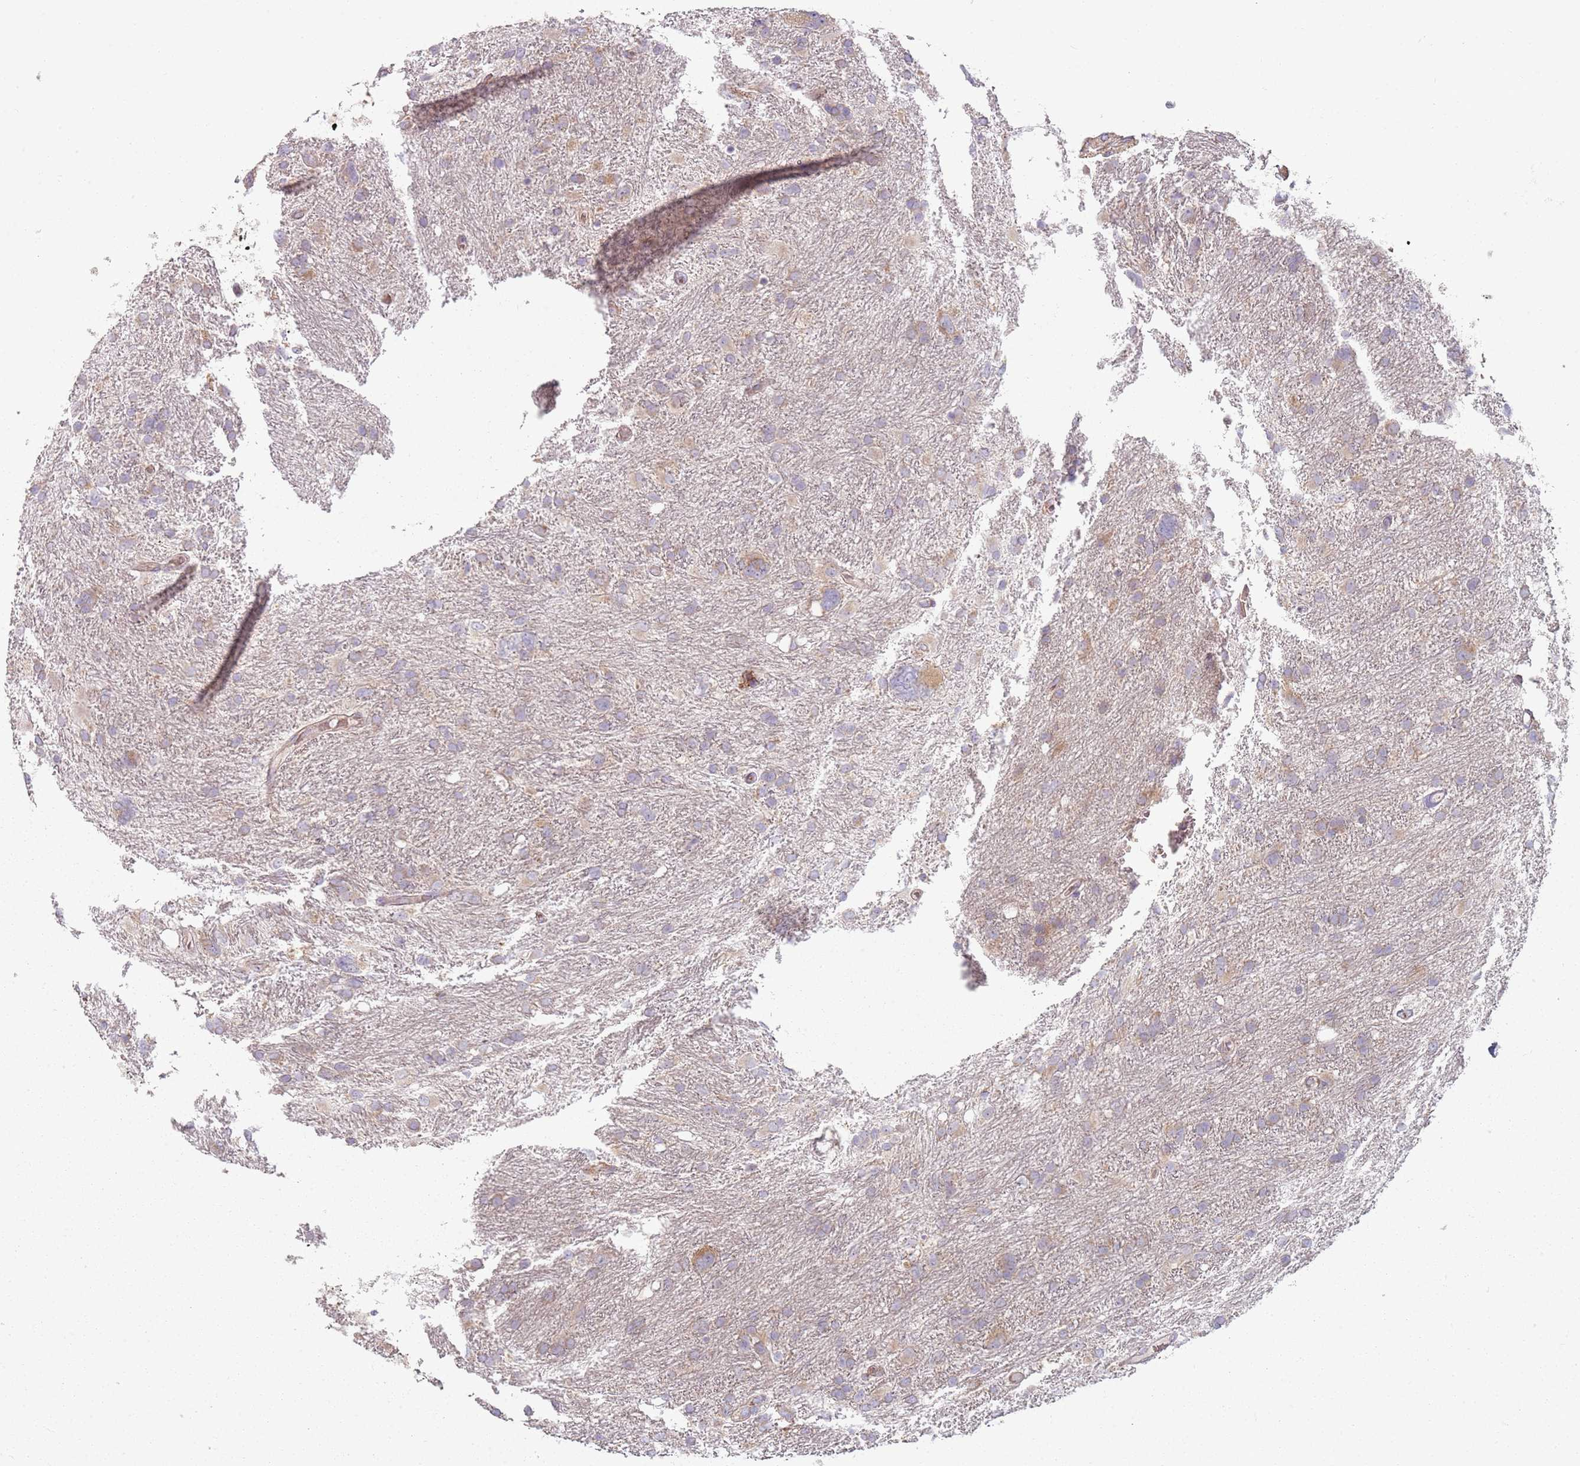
{"staining": {"intensity": "moderate", "quantity": "<25%", "location": "cytoplasmic/membranous"}, "tissue": "glioma", "cell_type": "Tumor cells", "image_type": "cancer", "snomed": [{"axis": "morphology", "description": "Glioma, malignant, High grade"}, {"axis": "topography", "description": "Brain"}], "caption": "The histopathology image exhibits a brown stain indicating the presence of a protein in the cytoplasmic/membranous of tumor cells in glioma. (brown staining indicates protein expression, while blue staining denotes nuclei).", "gene": "SPATA2", "patient": {"sex": "male", "age": 61}}